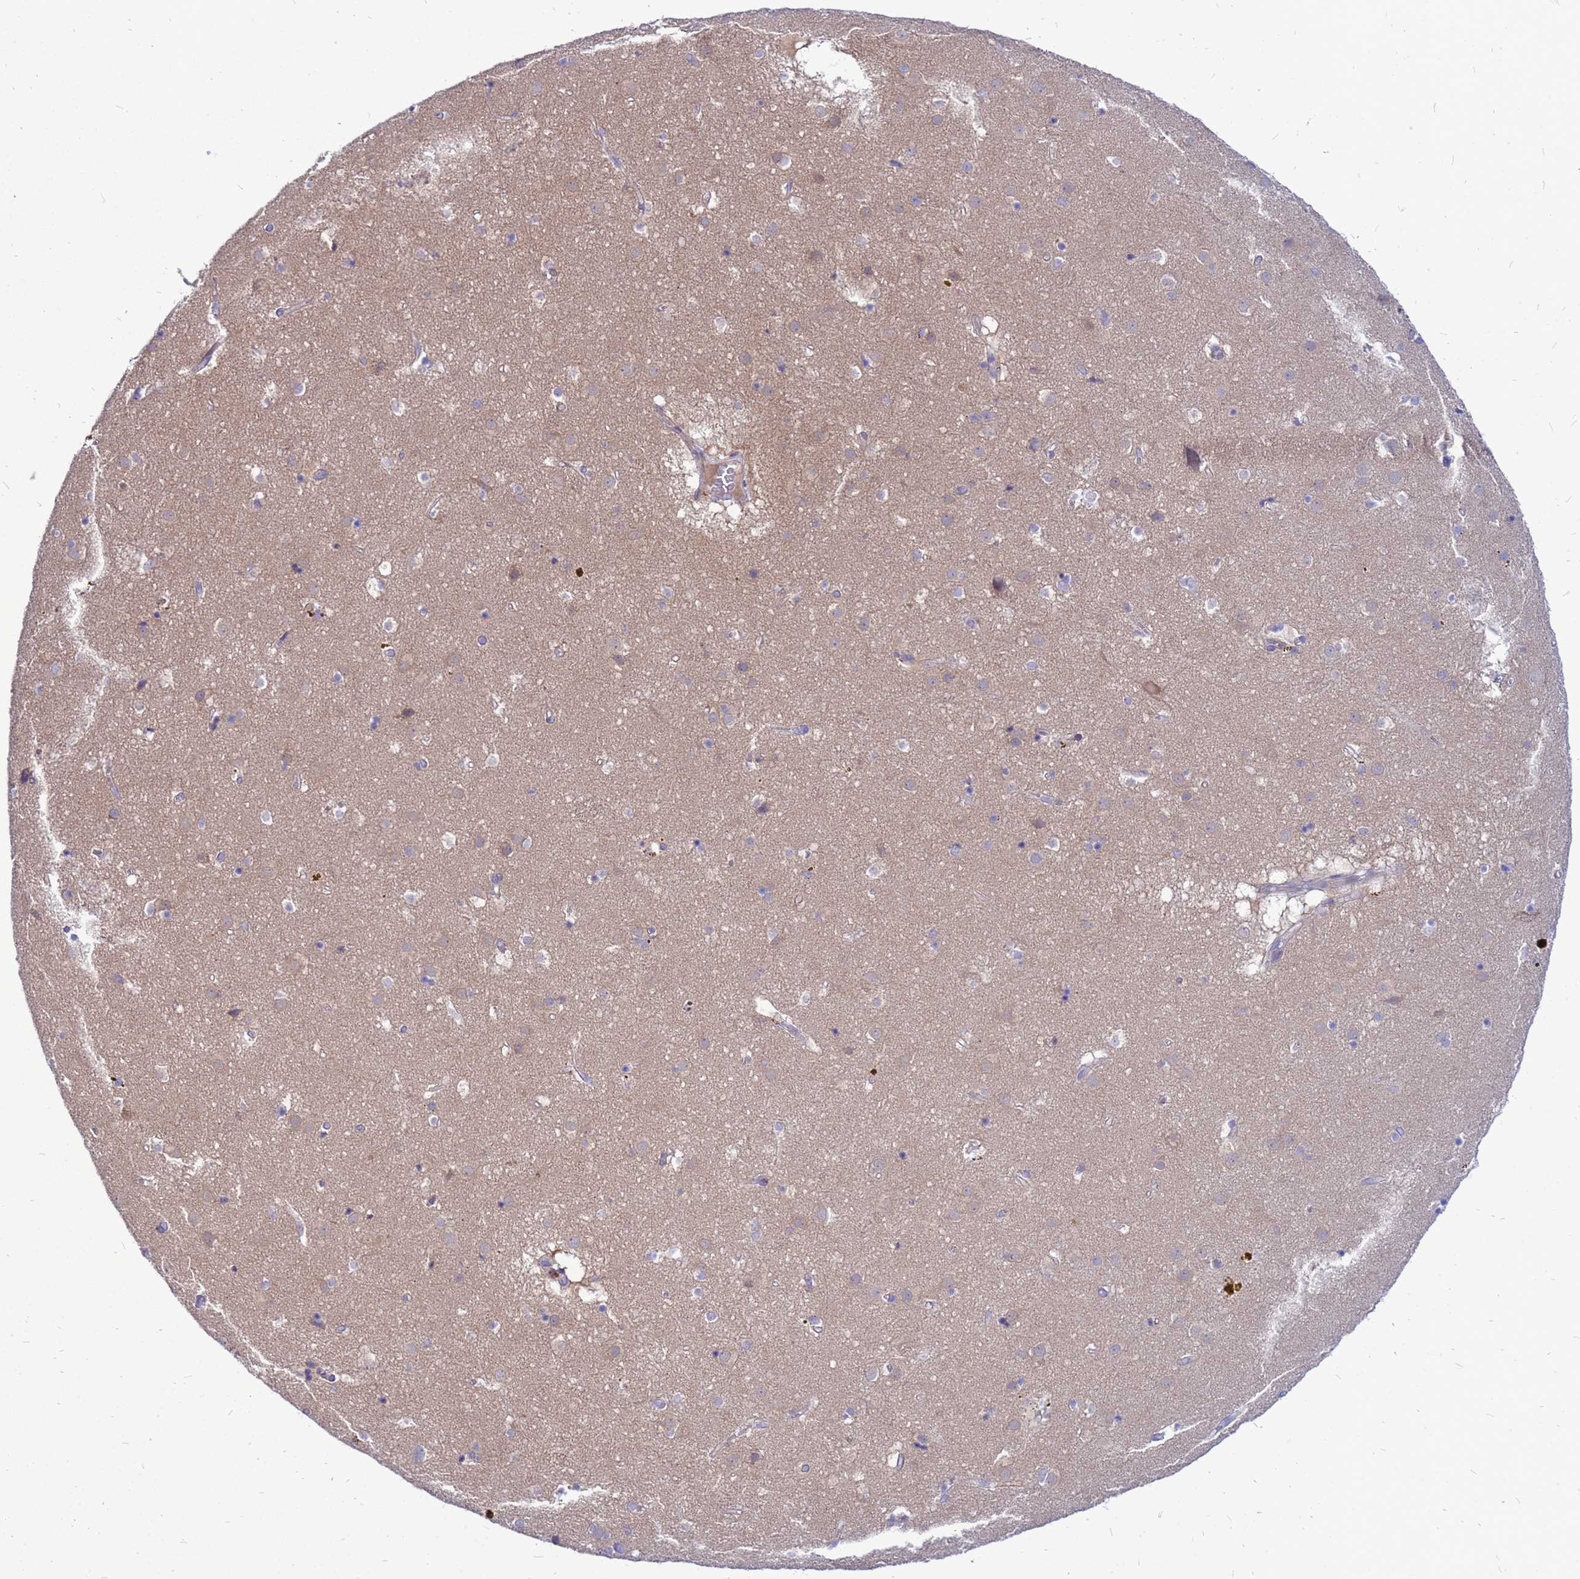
{"staining": {"intensity": "weak", "quantity": "<25%", "location": "cytoplasmic/membranous"}, "tissue": "caudate", "cell_type": "Glial cells", "image_type": "normal", "snomed": [{"axis": "morphology", "description": "Normal tissue, NOS"}, {"axis": "topography", "description": "Lateral ventricle wall"}], "caption": "Micrograph shows no significant protein expression in glial cells of benign caudate. (Stains: DAB (3,3'-diaminobenzidine) immunohistochemistry (IHC) with hematoxylin counter stain, Microscopy: brightfield microscopy at high magnification).", "gene": "FHIP1A", "patient": {"sex": "male", "age": 70}}